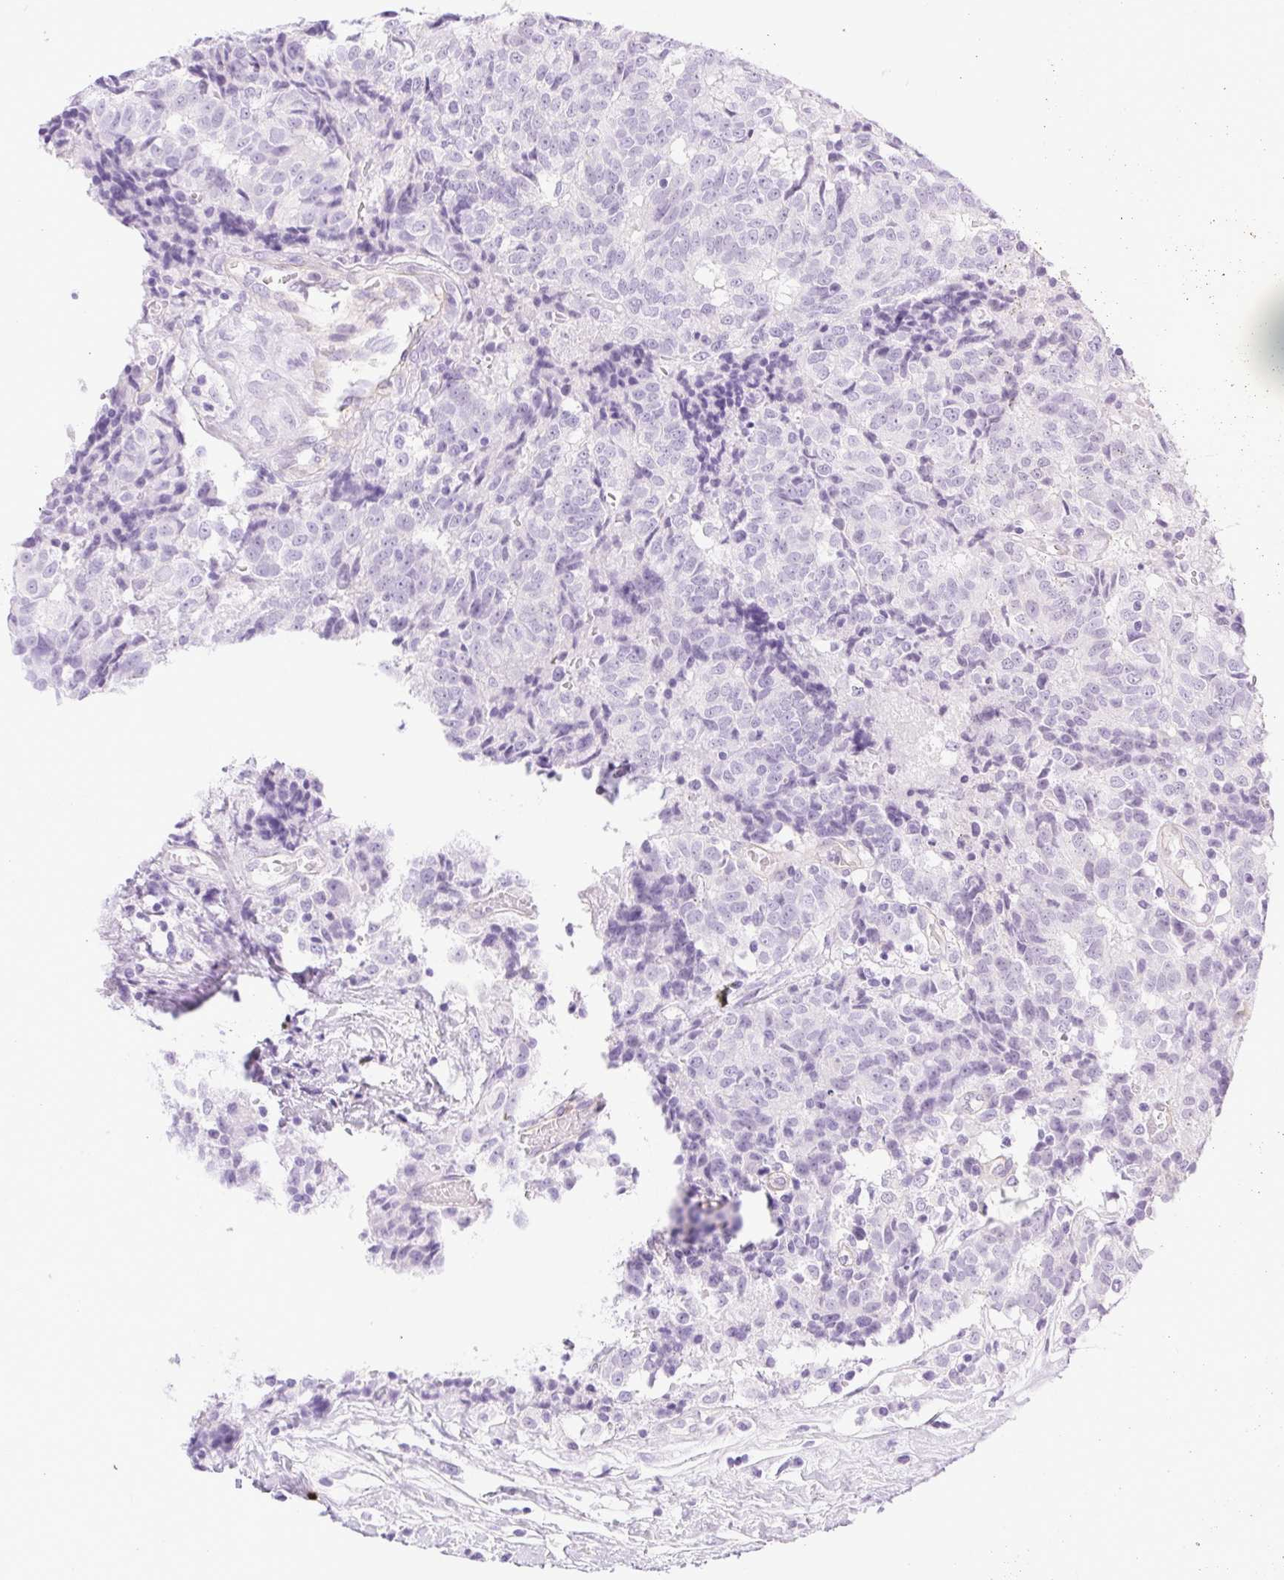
{"staining": {"intensity": "negative", "quantity": "none", "location": "none"}, "tissue": "prostate cancer", "cell_type": "Tumor cells", "image_type": "cancer", "snomed": [{"axis": "morphology", "description": "Adenocarcinoma, High grade"}, {"axis": "topography", "description": "Prostate and seminal vesicle, NOS"}], "caption": "Immunohistochemistry photomicrograph of human prostate adenocarcinoma (high-grade) stained for a protein (brown), which reveals no staining in tumor cells.", "gene": "SPACA5B", "patient": {"sex": "male", "age": 60}}